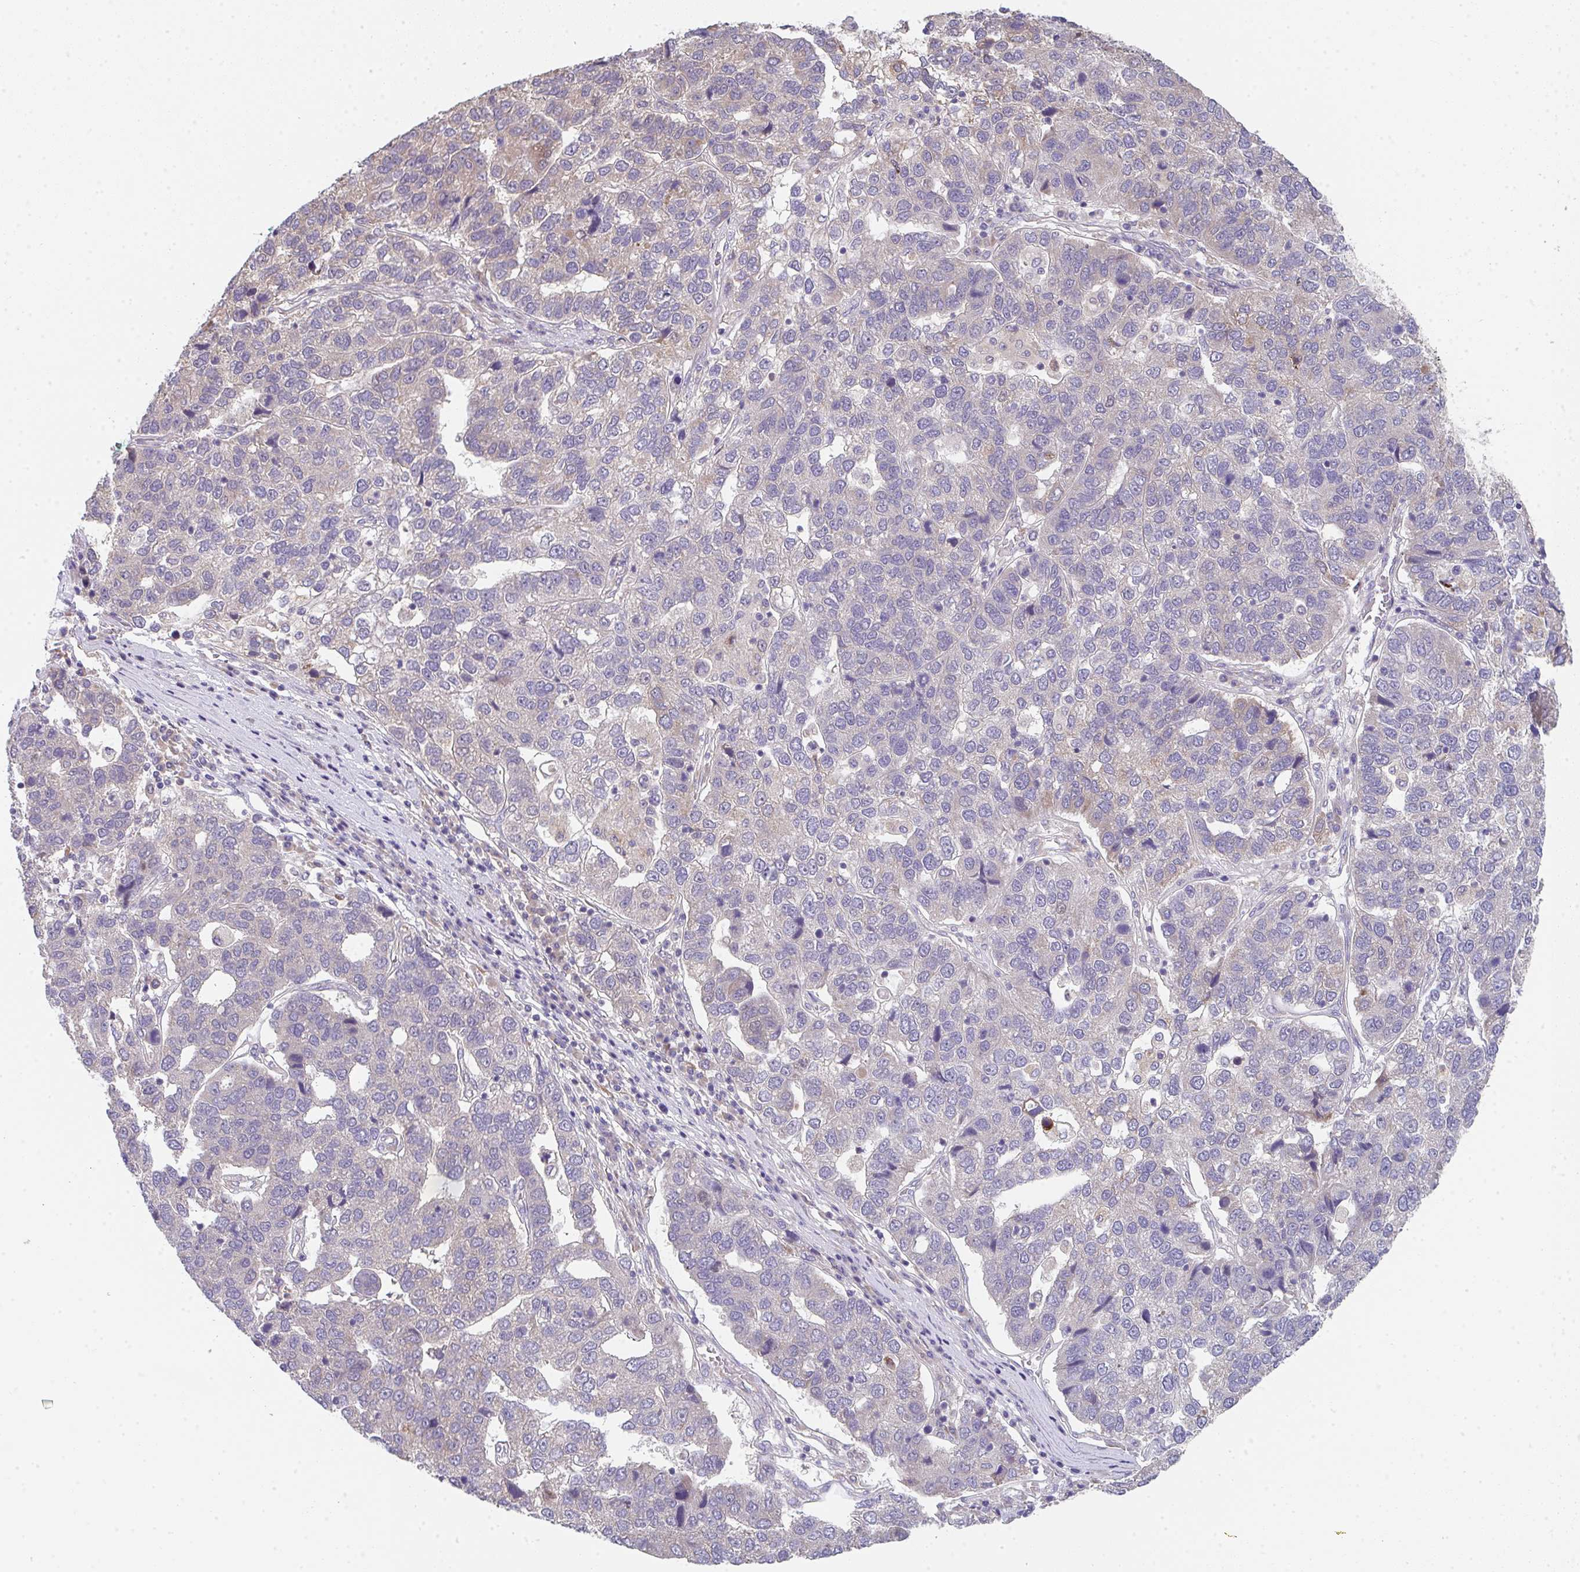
{"staining": {"intensity": "negative", "quantity": "none", "location": "none"}, "tissue": "pancreatic cancer", "cell_type": "Tumor cells", "image_type": "cancer", "snomed": [{"axis": "morphology", "description": "Adenocarcinoma, NOS"}, {"axis": "topography", "description": "Pancreas"}], "caption": "Immunohistochemistry micrograph of neoplastic tissue: pancreatic adenocarcinoma stained with DAB shows no significant protein positivity in tumor cells. (Stains: DAB immunohistochemistry with hematoxylin counter stain, Microscopy: brightfield microscopy at high magnification).", "gene": "TSPAN31", "patient": {"sex": "female", "age": 61}}